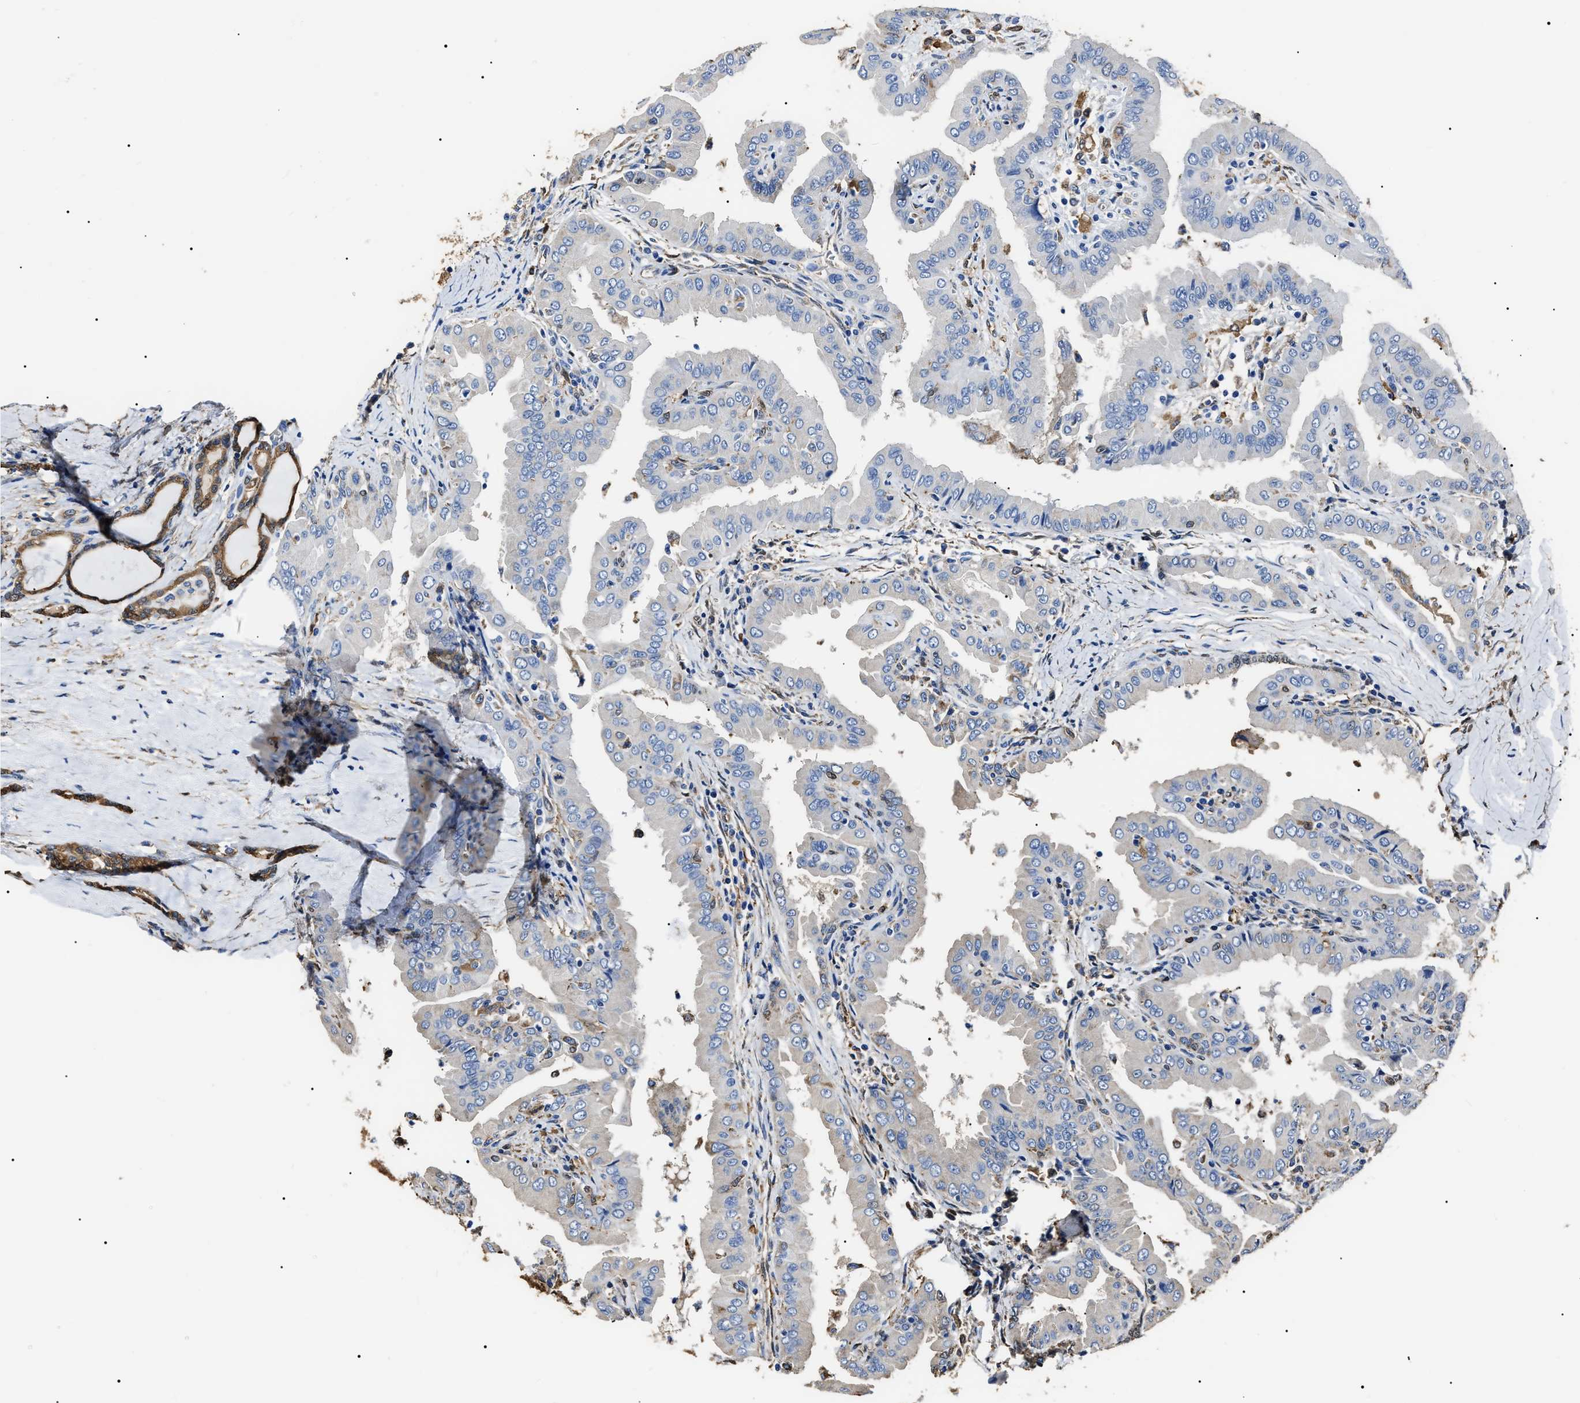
{"staining": {"intensity": "negative", "quantity": "none", "location": "none"}, "tissue": "thyroid cancer", "cell_type": "Tumor cells", "image_type": "cancer", "snomed": [{"axis": "morphology", "description": "Papillary adenocarcinoma, NOS"}, {"axis": "topography", "description": "Thyroid gland"}], "caption": "The image displays no staining of tumor cells in thyroid papillary adenocarcinoma.", "gene": "ALDH1A1", "patient": {"sex": "male", "age": 33}}